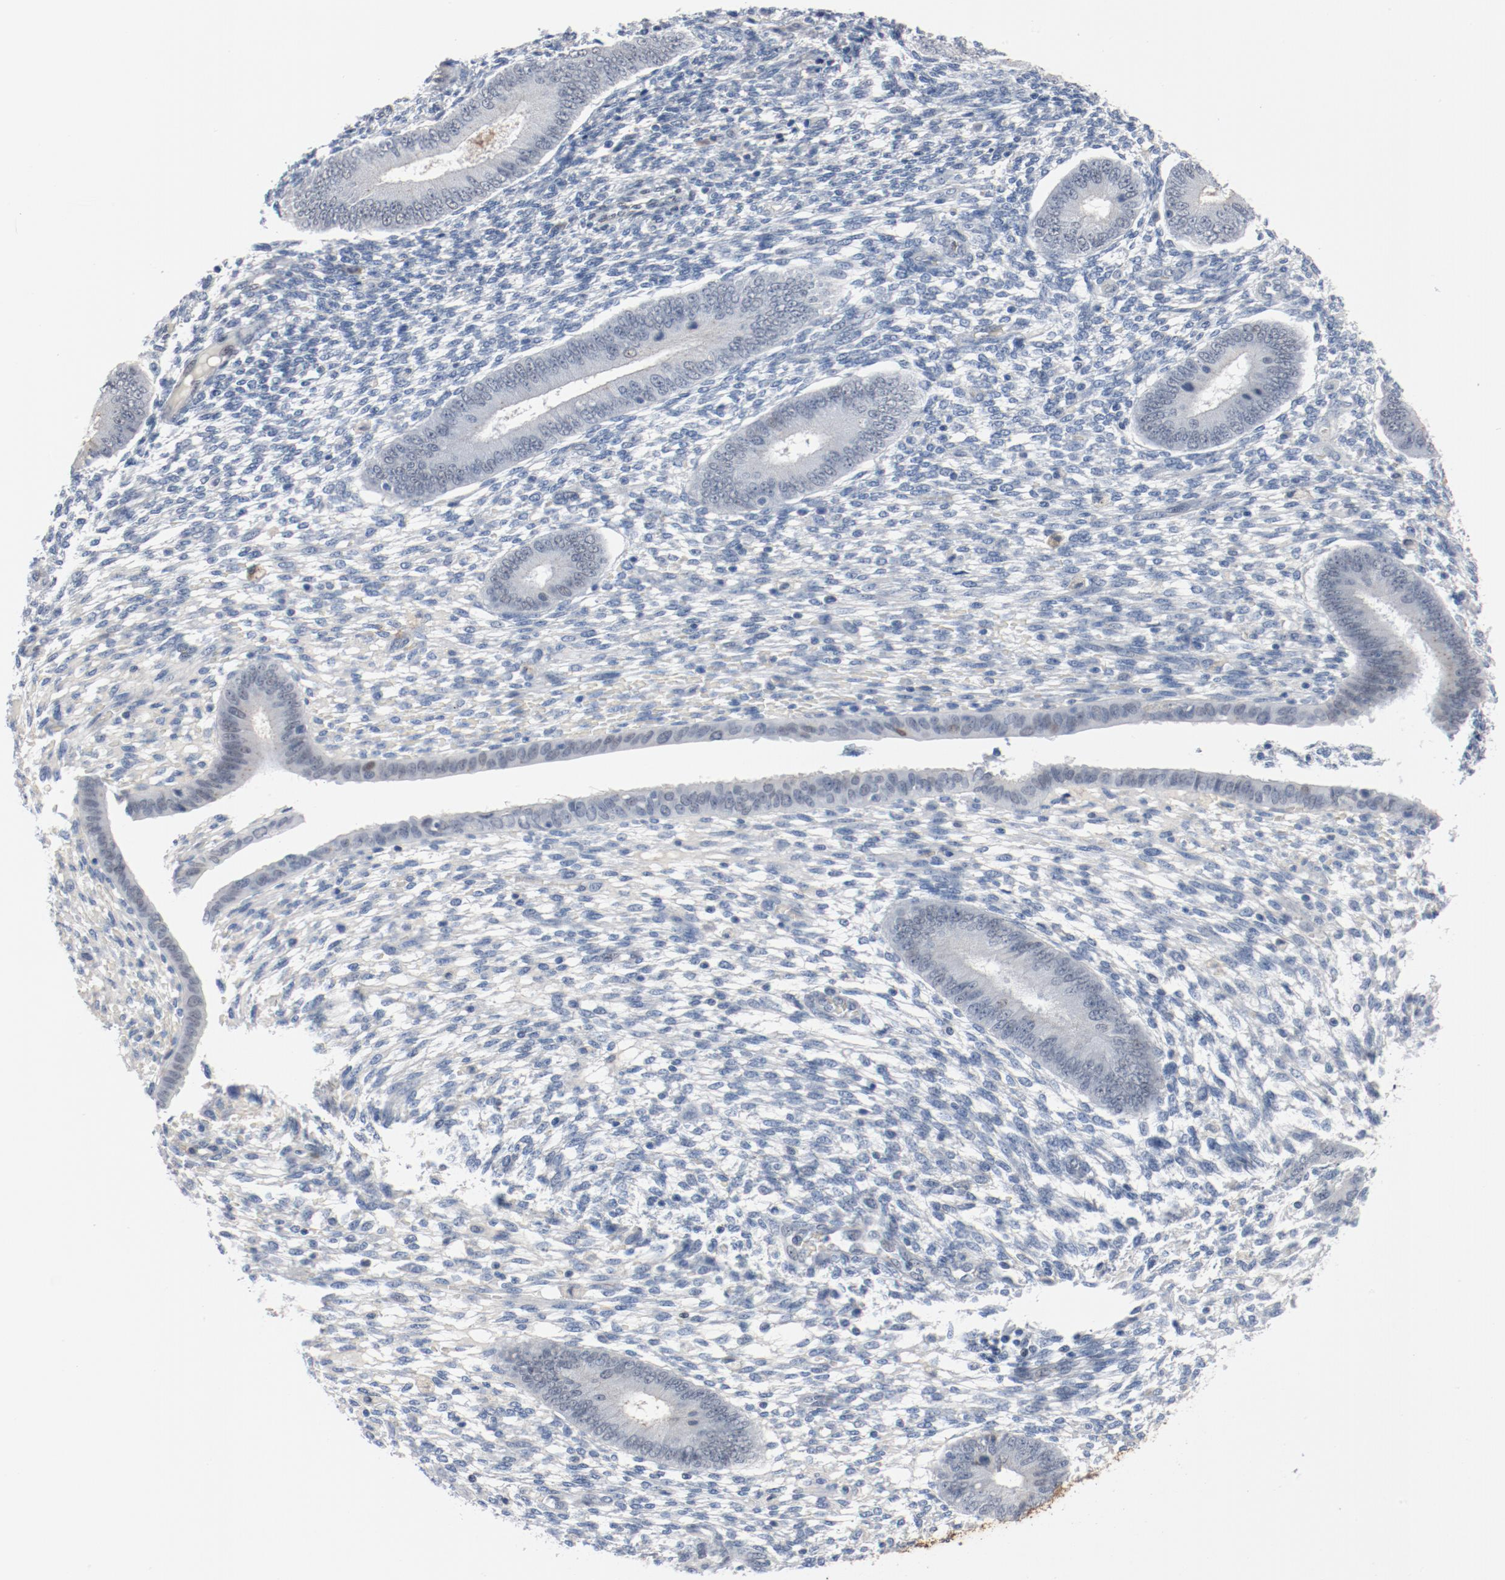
{"staining": {"intensity": "negative", "quantity": "none", "location": "none"}, "tissue": "endometrium", "cell_type": "Cells in endometrial stroma", "image_type": "normal", "snomed": [{"axis": "morphology", "description": "Normal tissue, NOS"}, {"axis": "topography", "description": "Endometrium"}], "caption": "A high-resolution image shows IHC staining of benign endometrium, which displays no significant positivity in cells in endometrial stroma. (DAB immunohistochemistry (IHC) with hematoxylin counter stain).", "gene": "ENSG00000285708", "patient": {"sex": "female", "age": 42}}